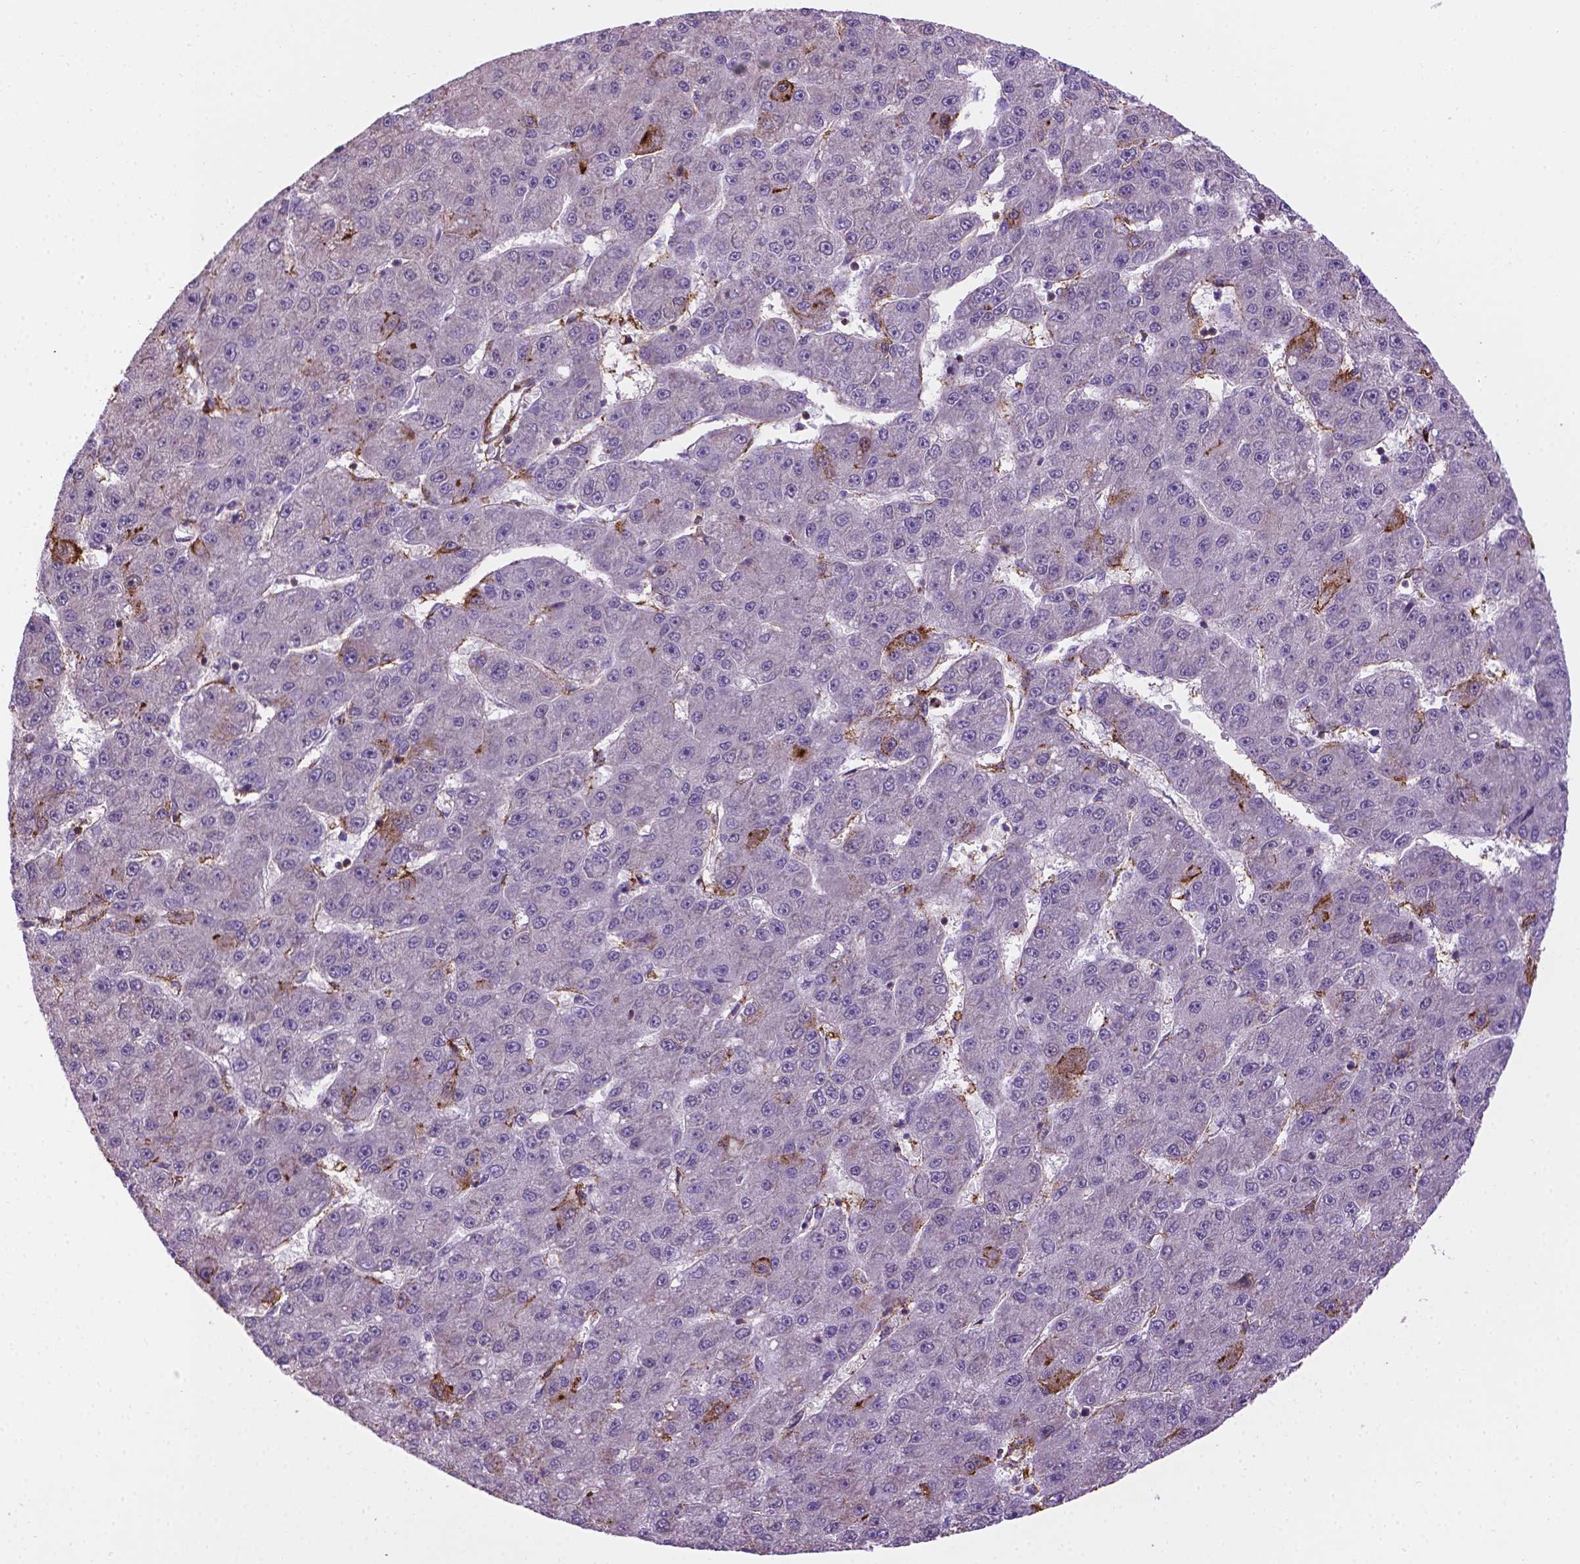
{"staining": {"intensity": "negative", "quantity": "none", "location": "none"}, "tissue": "liver cancer", "cell_type": "Tumor cells", "image_type": "cancer", "snomed": [{"axis": "morphology", "description": "Carcinoma, Hepatocellular, NOS"}, {"axis": "topography", "description": "Liver"}], "caption": "Tumor cells show no significant expression in liver cancer (hepatocellular carcinoma).", "gene": "ACAD10", "patient": {"sex": "male", "age": 67}}